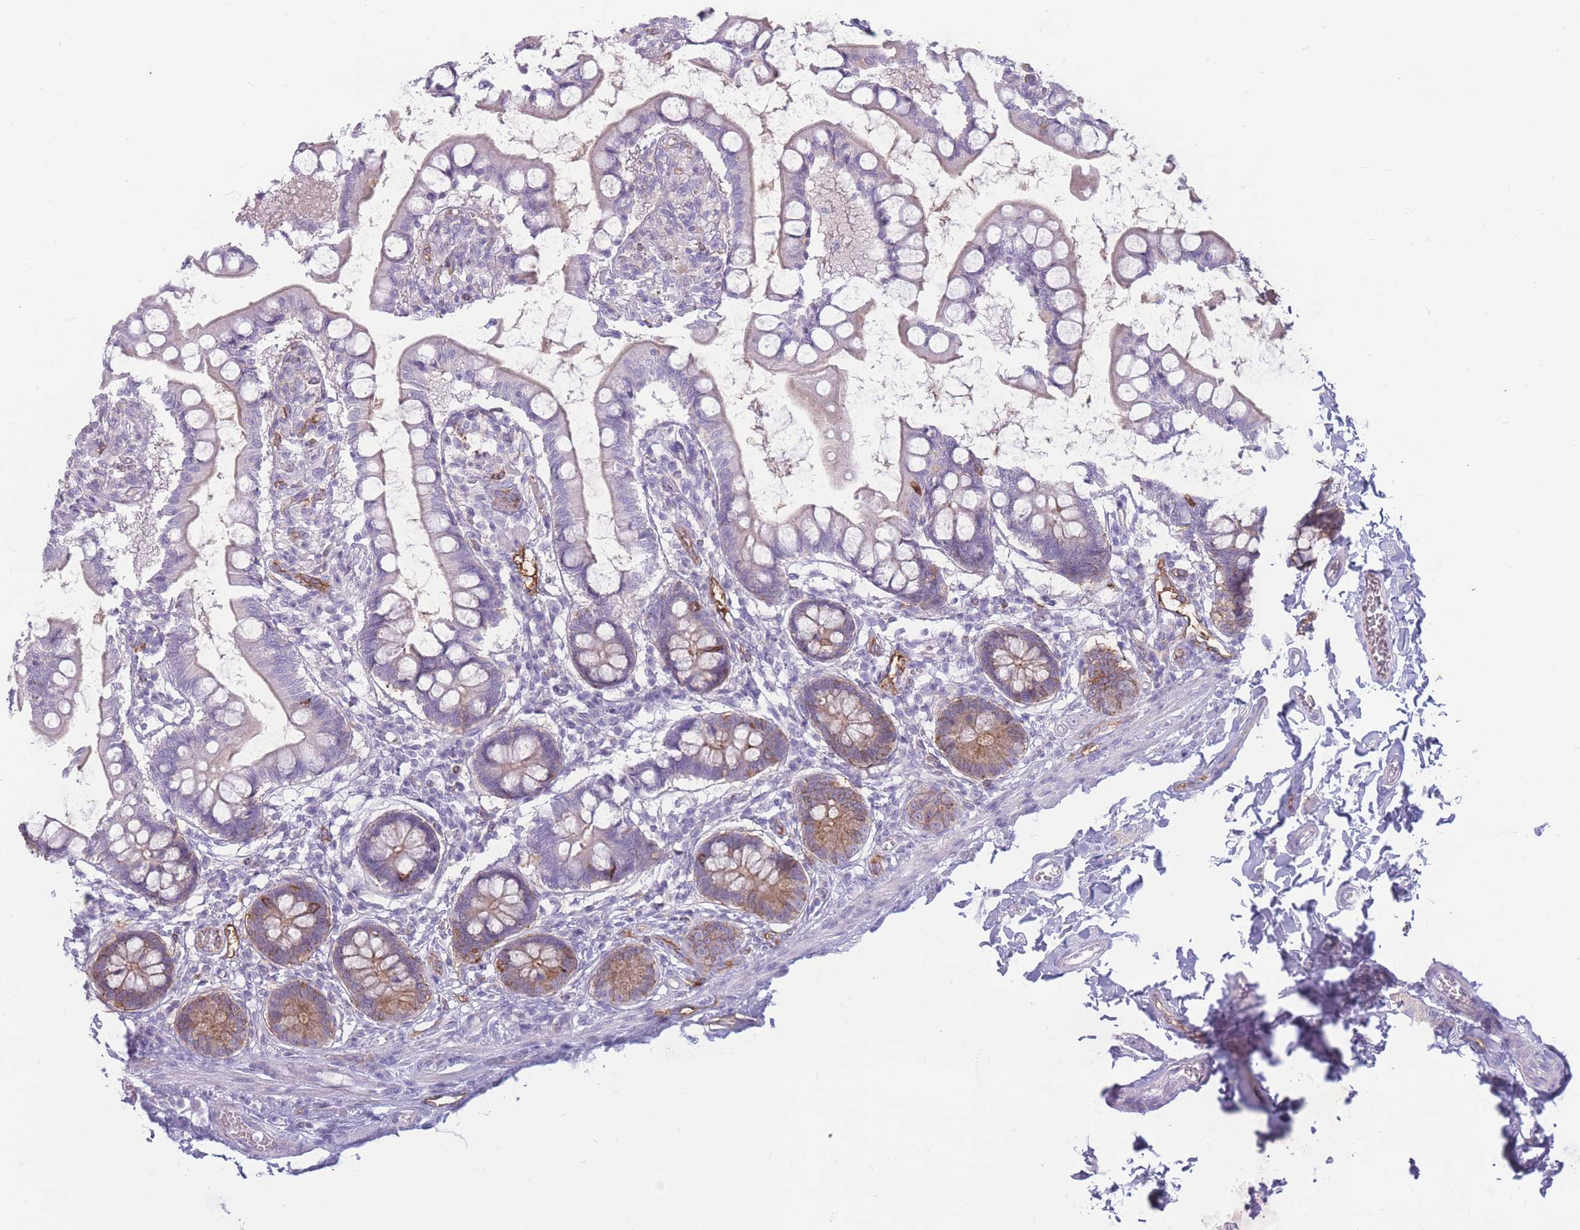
{"staining": {"intensity": "moderate", "quantity": "25%-75%", "location": "cytoplasmic/membranous"}, "tissue": "small intestine", "cell_type": "Glandular cells", "image_type": "normal", "snomed": [{"axis": "morphology", "description": "Normal tissue, NOS"}, {"axis": "topography", "description": "Small intestine"}], "caption": "Immunohistochemistry histopathology image of benign small intestine: human small intestine stained using IHC demonstrates medium levels of moderate protein expression localized specifically in the cytoplasmic/membranous of glandular cells, appearing as a cytoplasmic/membranous brown color.", "gene": "GNA11", "patient": {"sex": "male", "age": 52}}